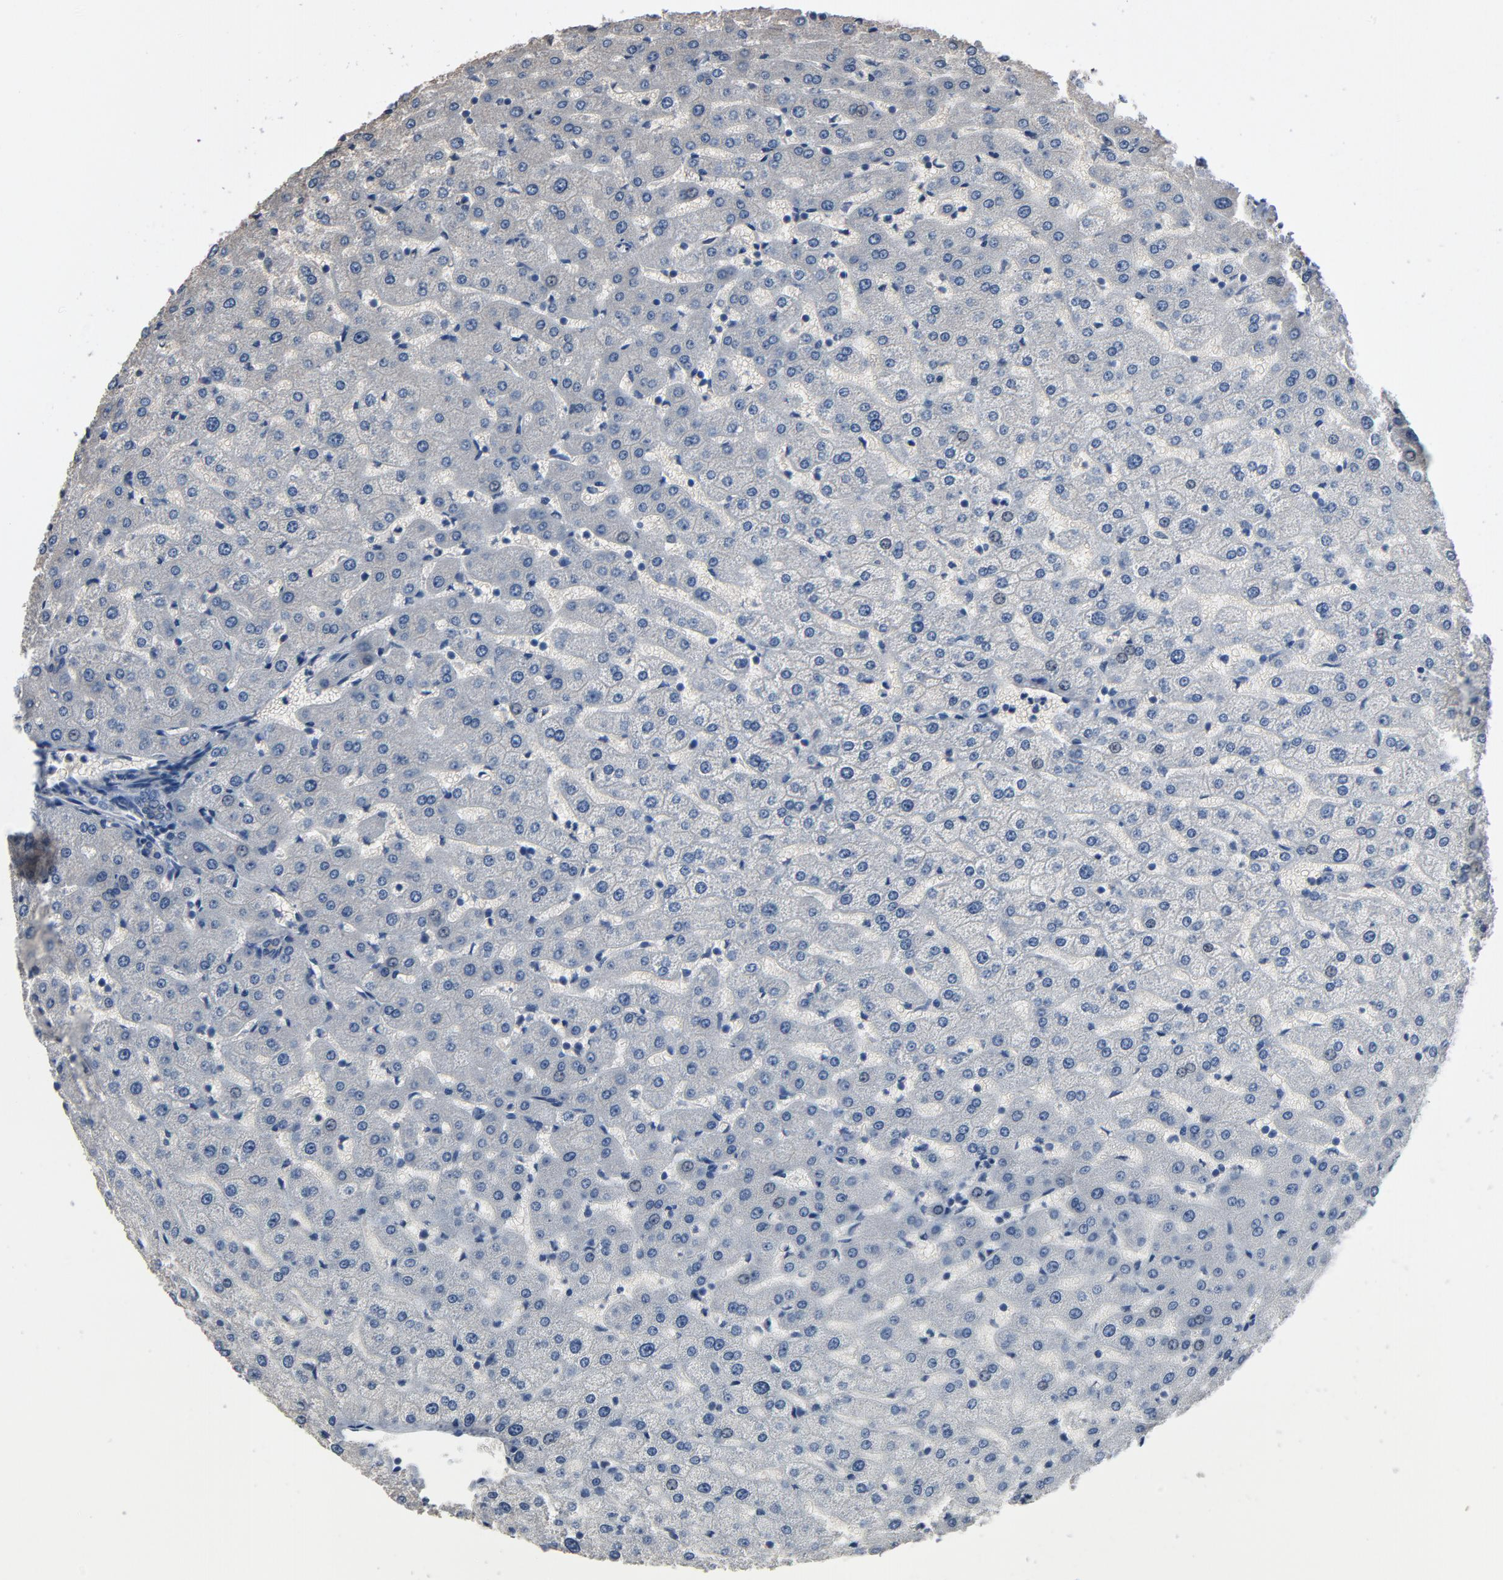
{"staining": {"intensity": "weak", "quantity": ">75%", "location": "cytoplasmic/membranous"}, "tissue": "liver", "cell_type": "Cholangiocytes", "image_type": "normal", "snomed": [{"axis": "morphology", "description": "Normal tissue, NOS"}, {"axis": "morphology", "description": "Fibrosis, NOS"}, {"axis": "topography", "description": "Liver"}], "caption": "Immunohistochemistry of normal human liver shows low levels of weak cytoplasmic/membranous staining in approximately >75% of cholangiocytes.", "gene": "SOX6", "patient": {"sex": "female", "age": 29}}